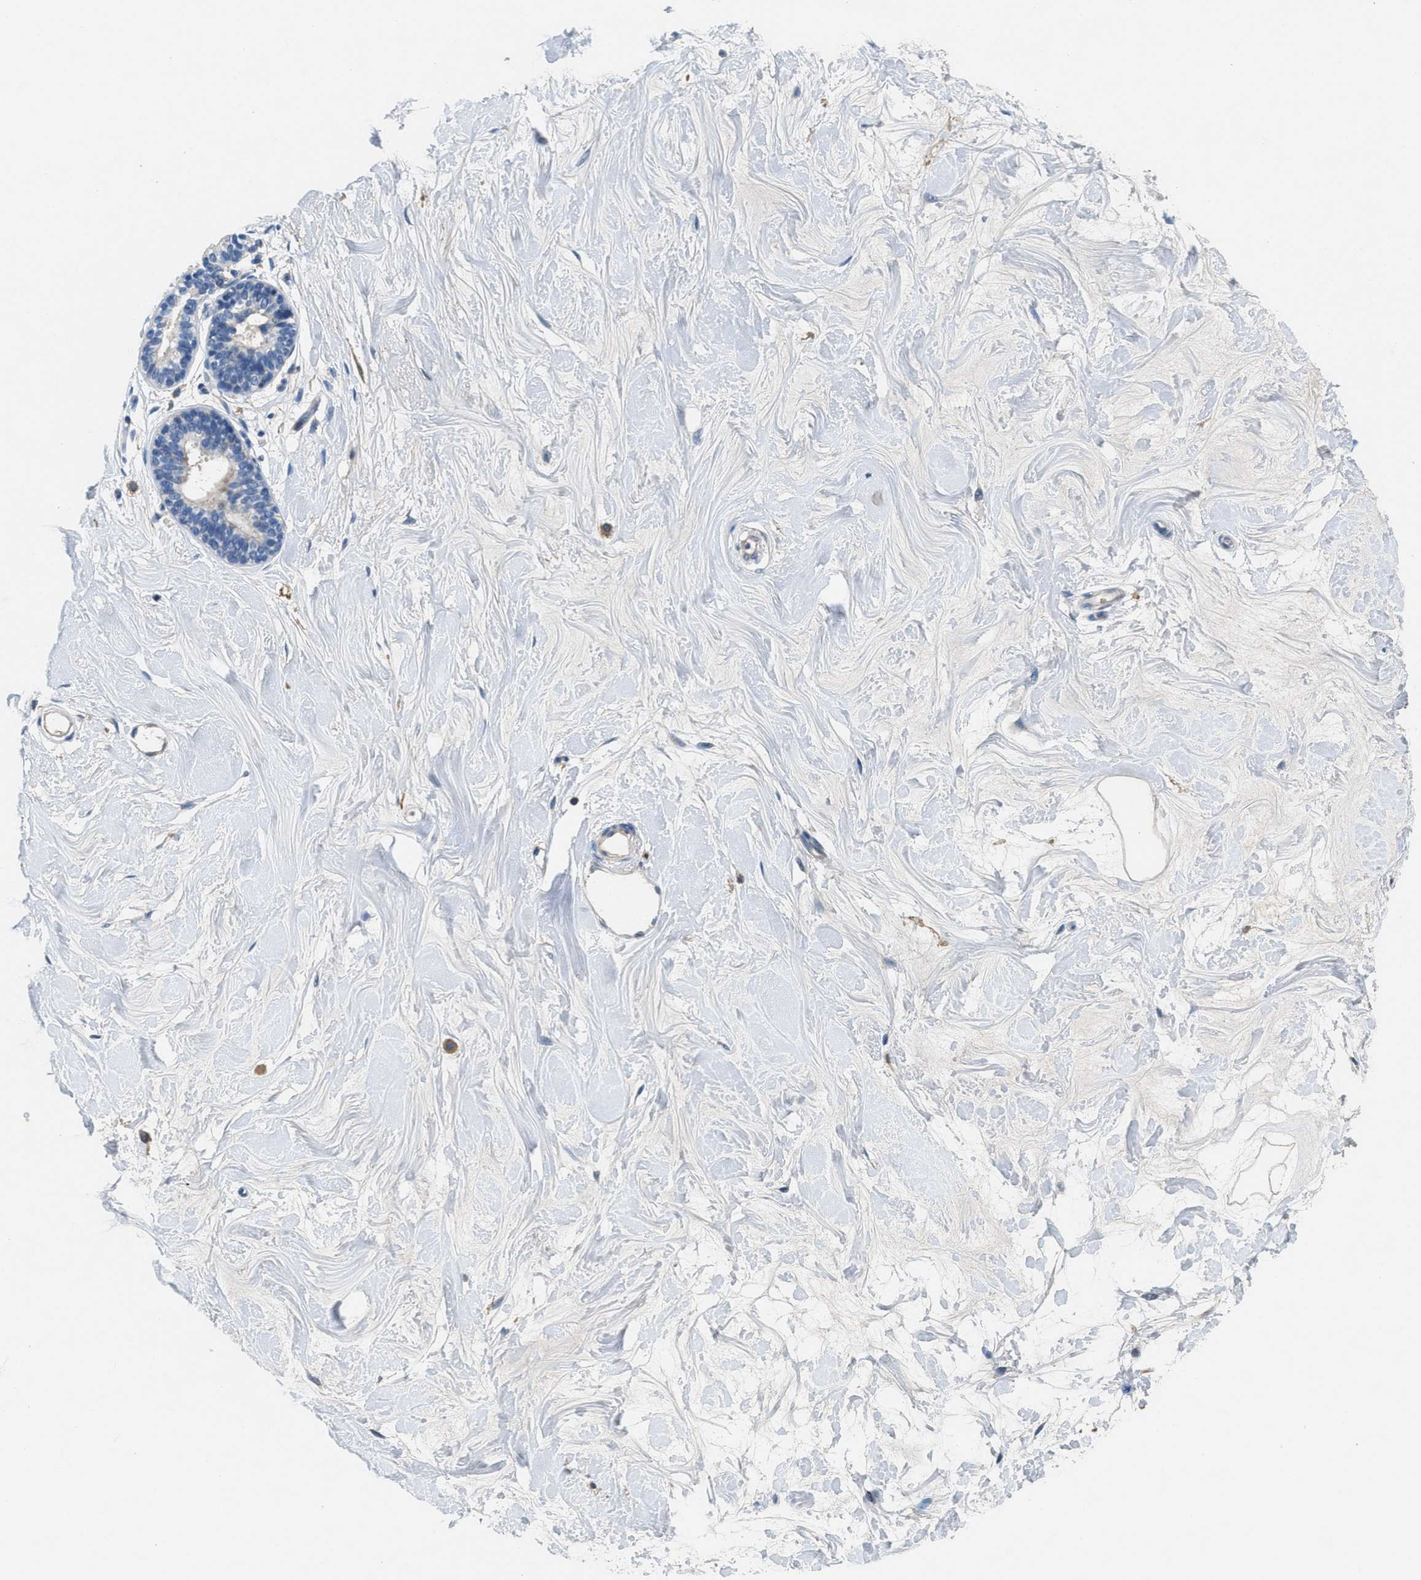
{"staining": {"intensity": "negative", "quantity": "none", "location": "none"}, "tissue": "breast", "cell_type": "Adipocytes", "image_type": "normal", "snomed": [{"axis": "morphology", "description": "Normal tissue, NOS"}, {"axis": "morphology", "description": "Lobular carcinoma"}, {"axis": "topography", "description": "Breast"}], "caption": "Immunohistochemistry (IHC) of normal human breast displays no positivity in adipocytes.", "gene": "DGKE", "patient": {"sex": "female", "age": 59}}